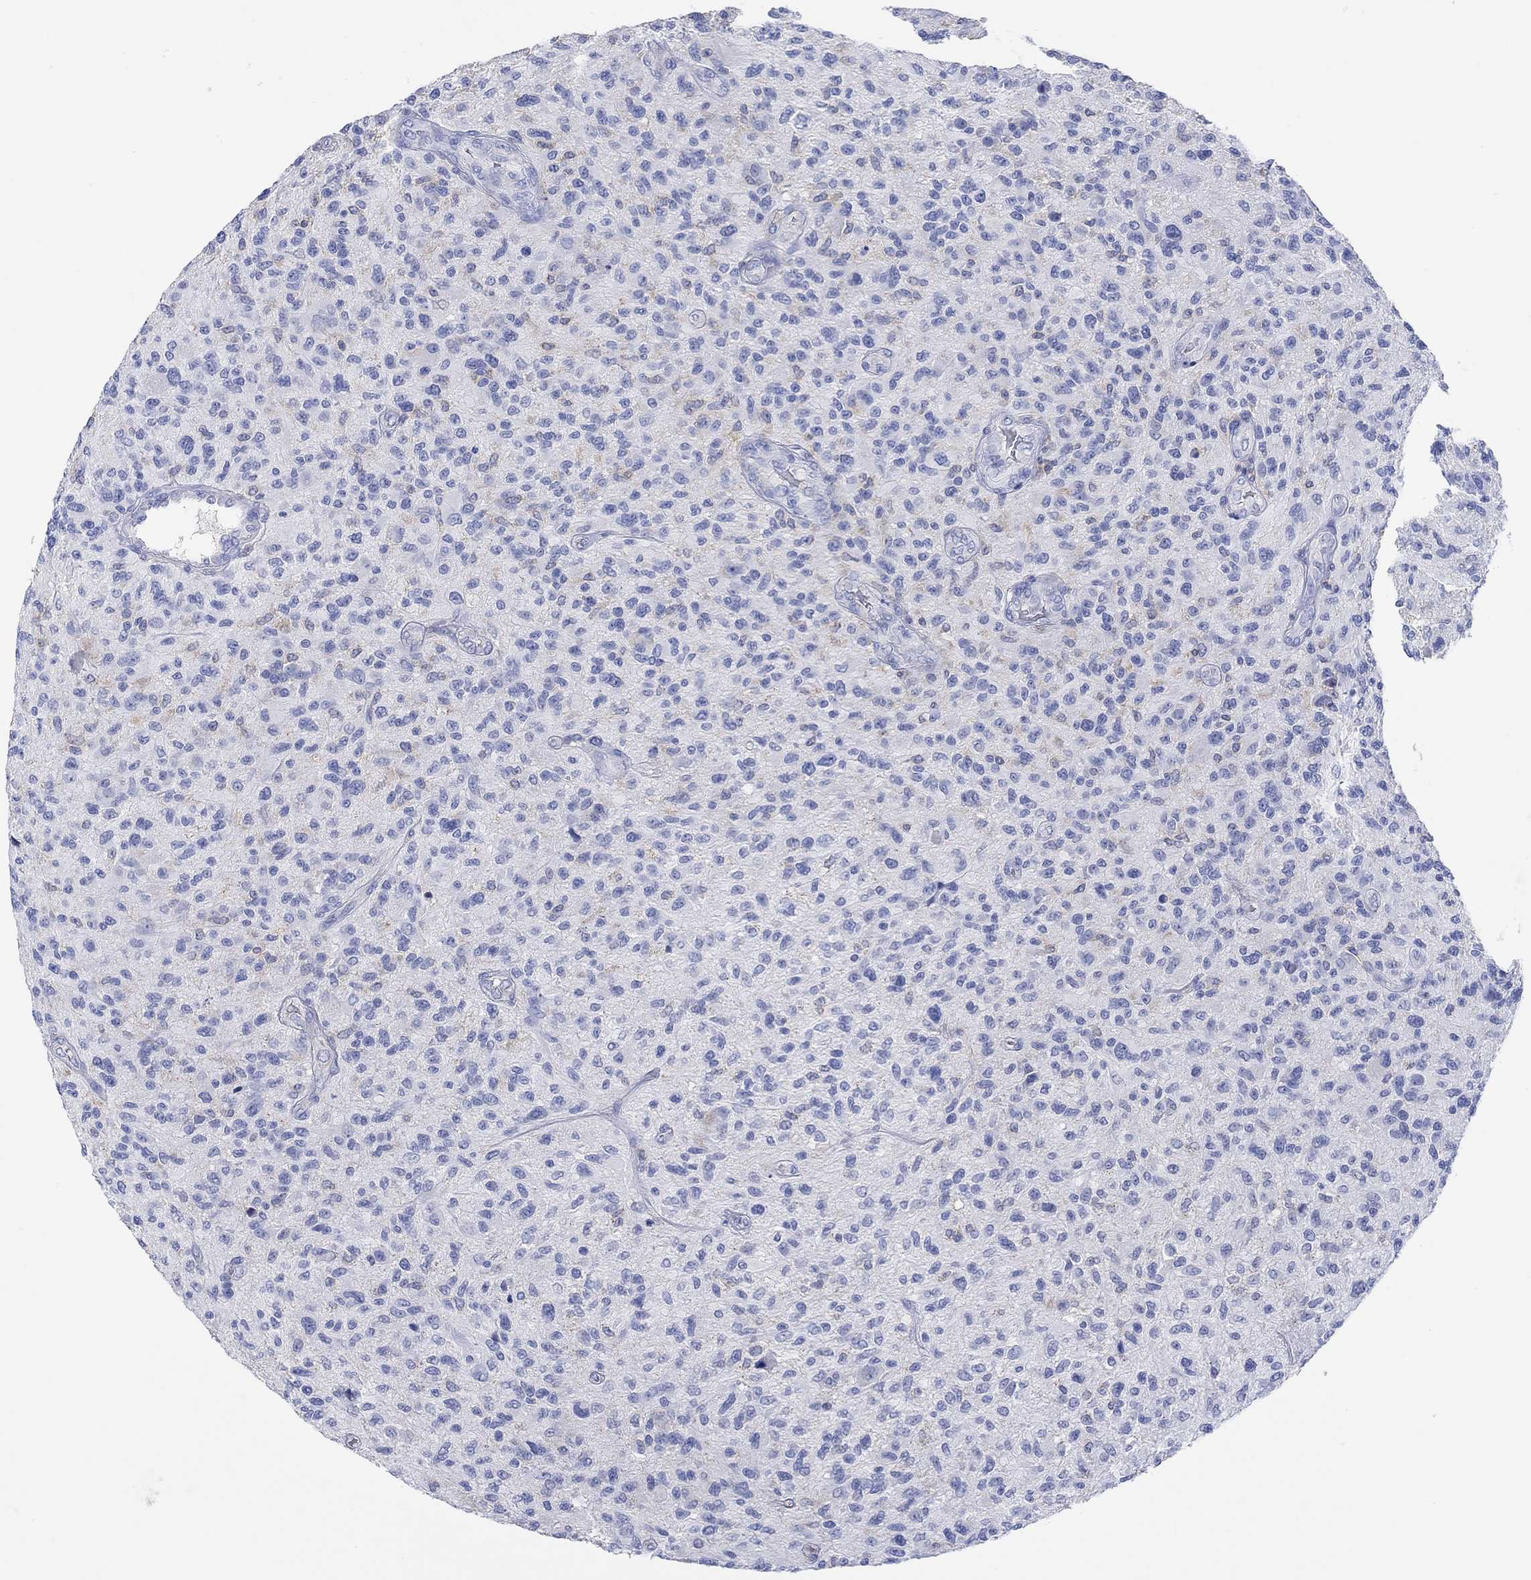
{"staining": {"intensity": "negative", "quantity": "none", "location": "none"}, "tissue": "glioma", "cell_type": "Tumor cells", "image_type": "cancer", "snomed": [{"axis": "morphology", "description": "Glioma, malignant, High grade"}, {"axis": "topography", "description": "Brain"}], "caption": "Tumor cells show no significant positivity in glioma. (DAB (3,3'-diaminobenzidine) immunohistochemistry with hematoxylin counter stain).", "gene": "GCM1", "patient": {"sex": "male", "age": 47}}